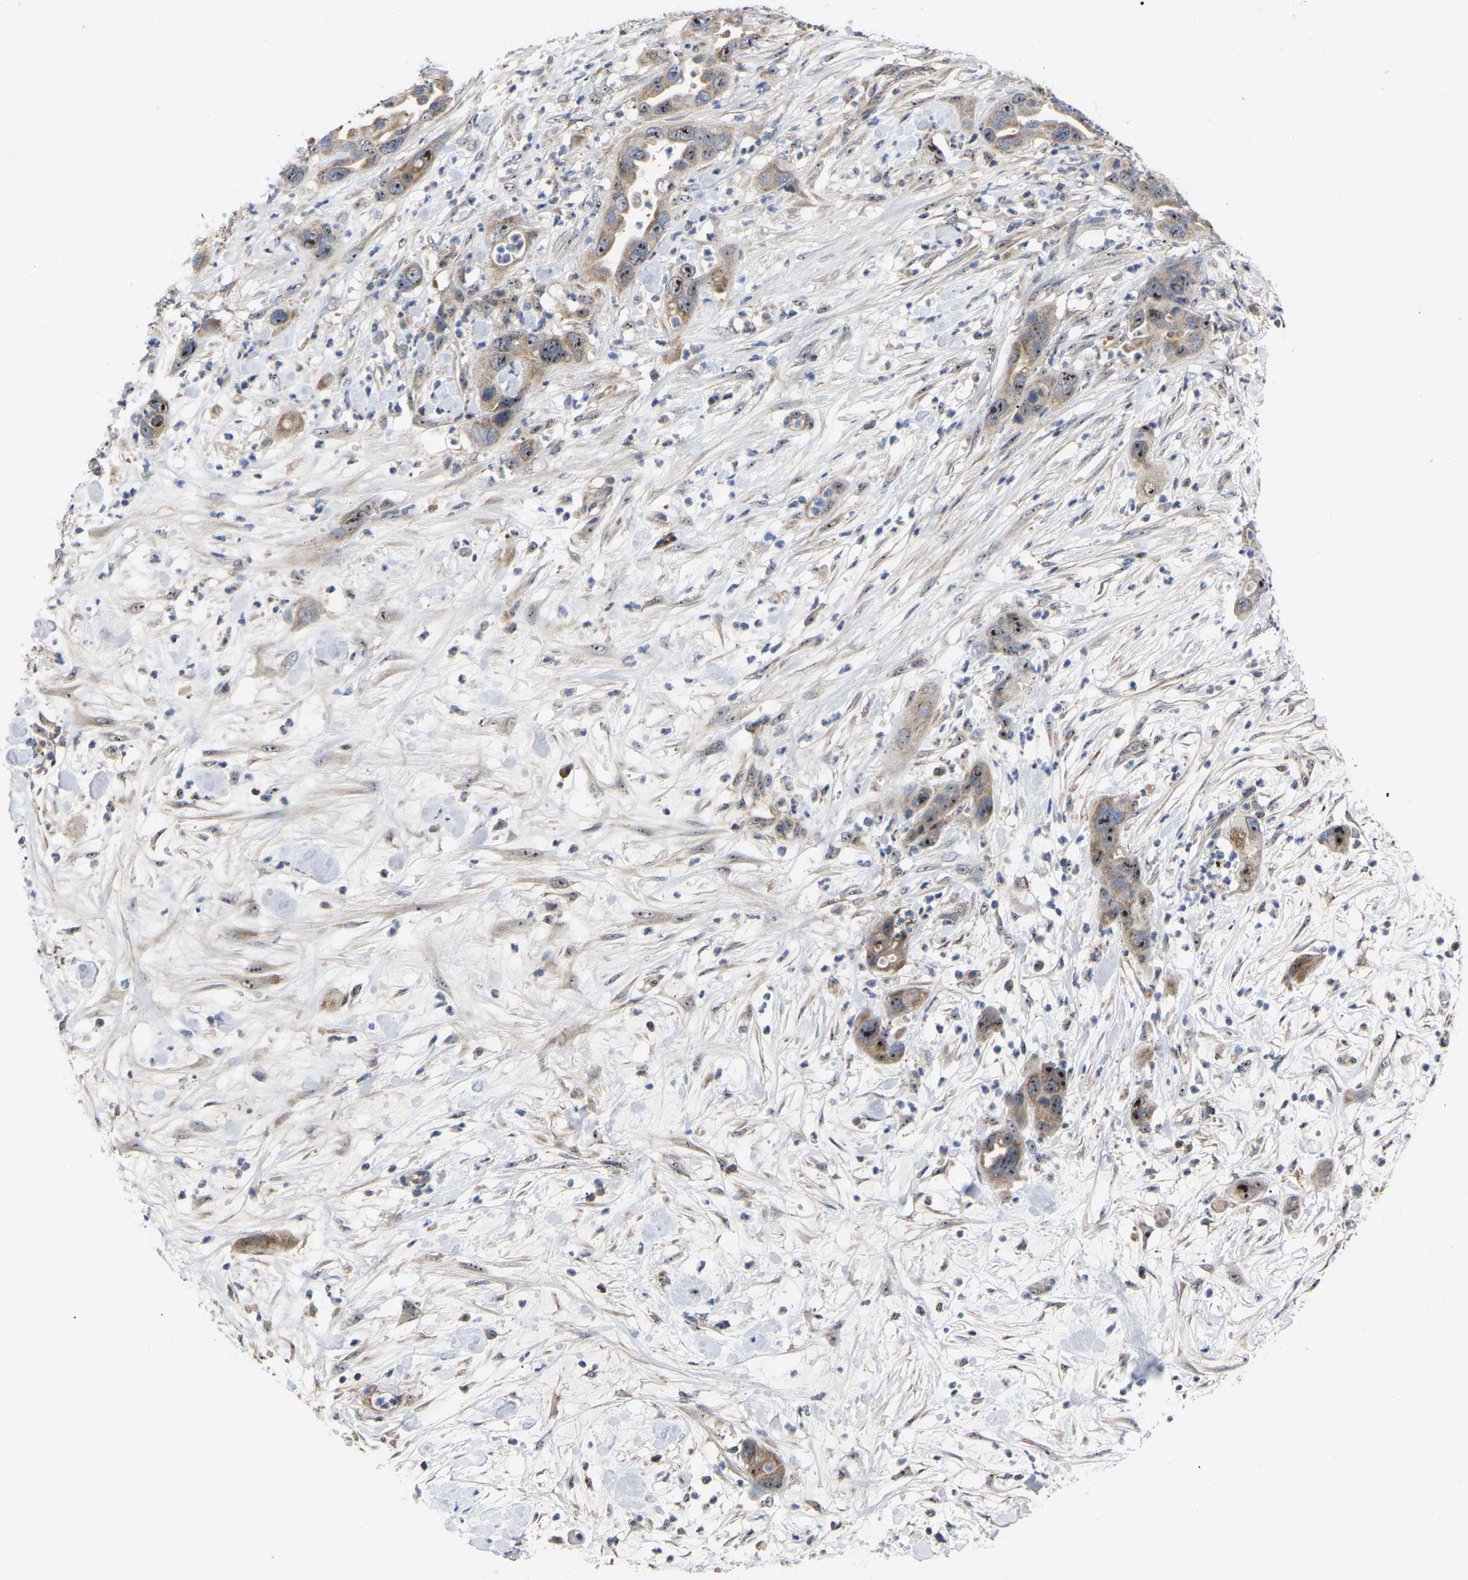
{"staining": {"intensity": "moderate", "quantity": ">75%", "location": "cytoplasmic/membranous,nuclear"}, "tissue": "pancreatic cancer", "cell_type": "Tumor cells", "image_type": "cancer", "snomed": [{"axis": "morphology", "description": "Adenocarcinoma, NOS"}, {"axis": "topography", "description": "Pancreas"}], "caption": "Protein staining of pancreatic cancer tissue shows moderate cytoplasmic/membranous and nuclear expression in approximately >75% of tumor cells.", "gene": "NOP53", "patient": {"sex": "female", "age": 71}}